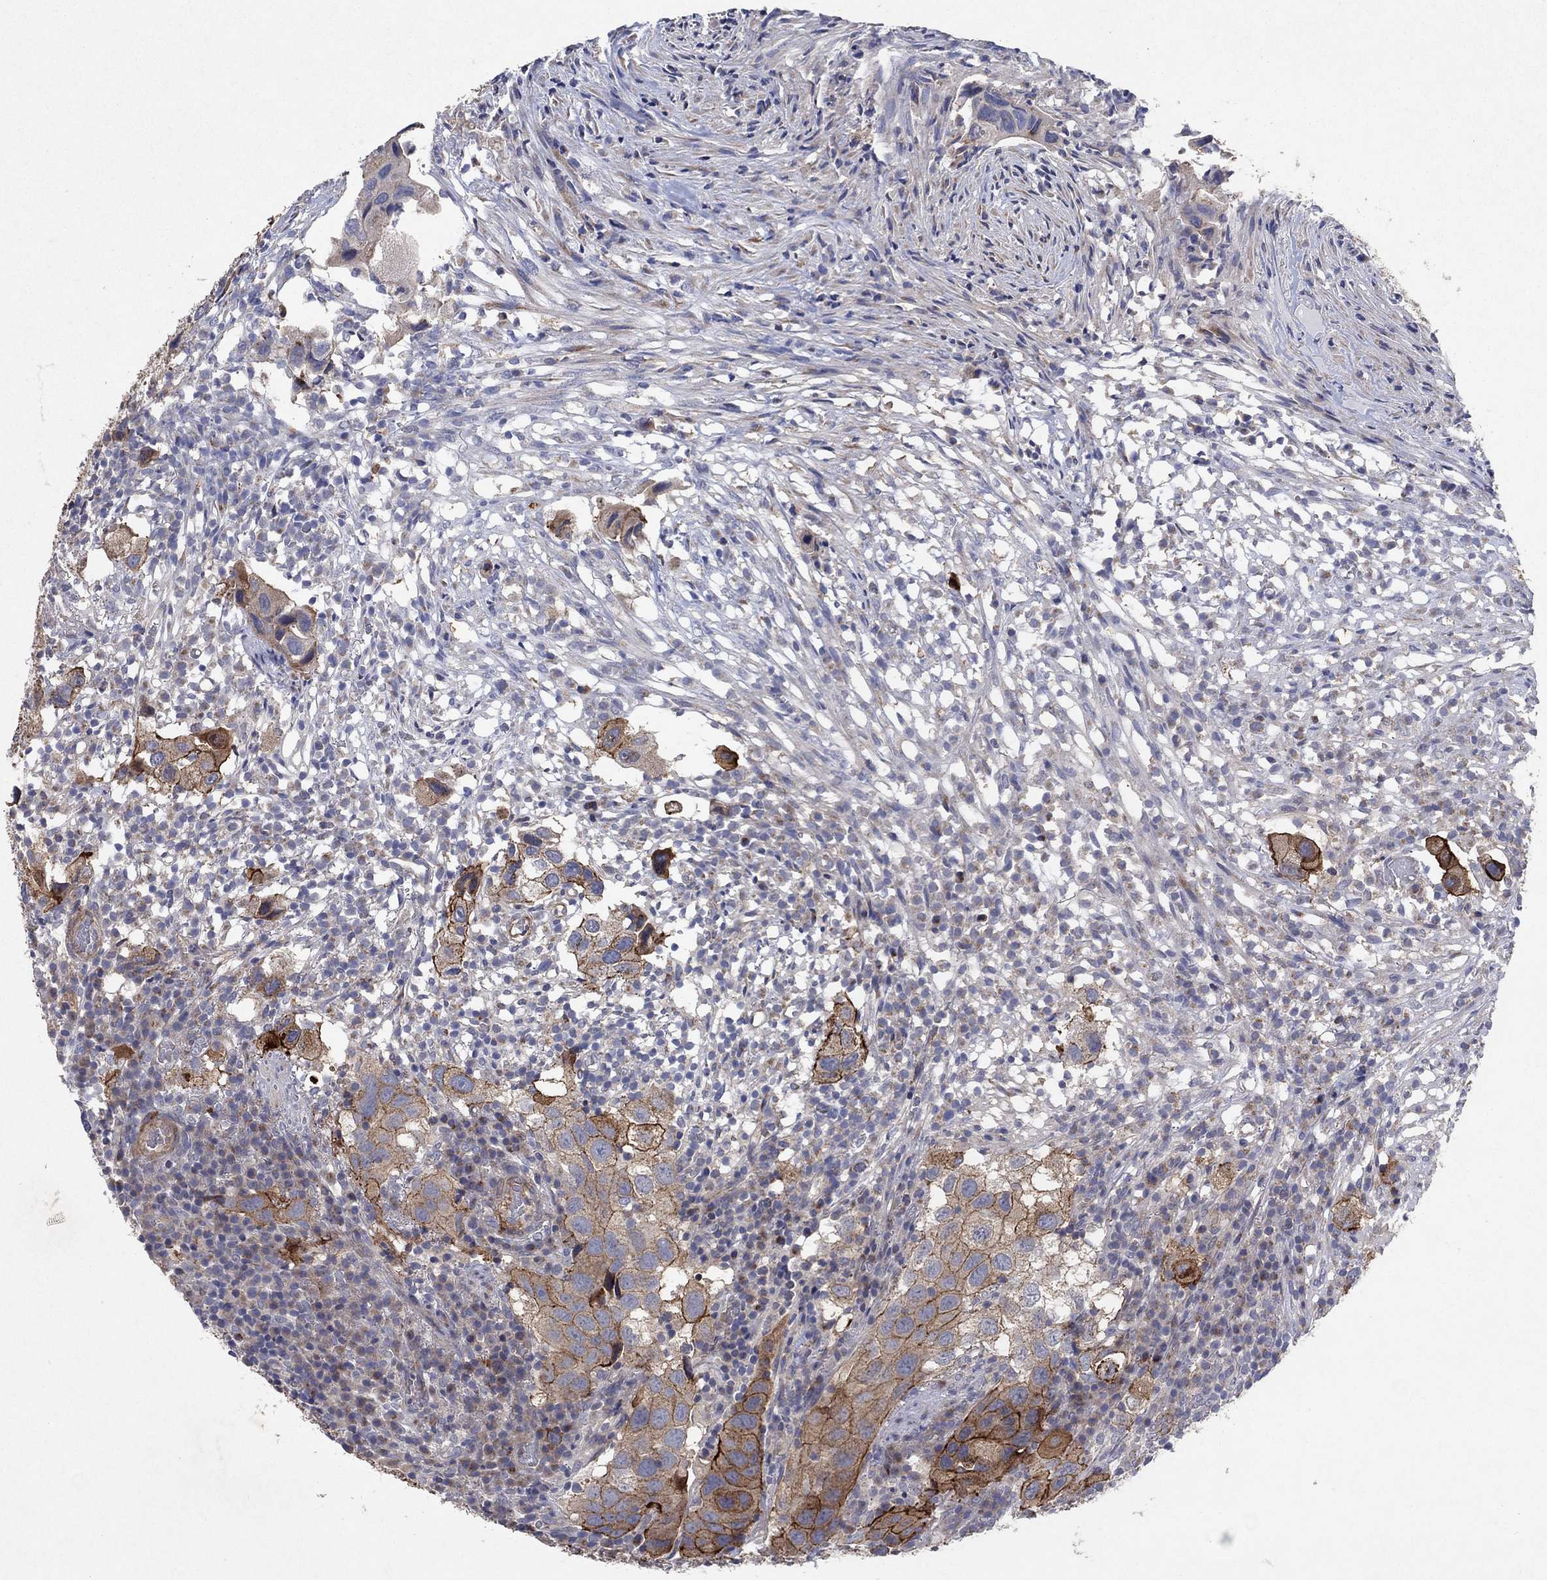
{"staining": {"intensity": "strong", "quantity": ">75%", "location": "cytoplasmic/membranous"}, "tissue": "urothelial cancer", "cell_type": "Tumor cells", "image_type": "cancer", "snomed": [{"axis": "morphology", "description": "Urothelial carcinoma, High grade"}, {"axis": "topography", "description": "Urinary bladder"}], "caption": "Immunohistochemical staining of high-grade urothelial carcinoma exhibits high levels of strong cytoplasmic/membranous protein staining in approximately >75% of tumor cells.", "gene": "FRG1", "patient": {"sex": "male", "age": 79}}